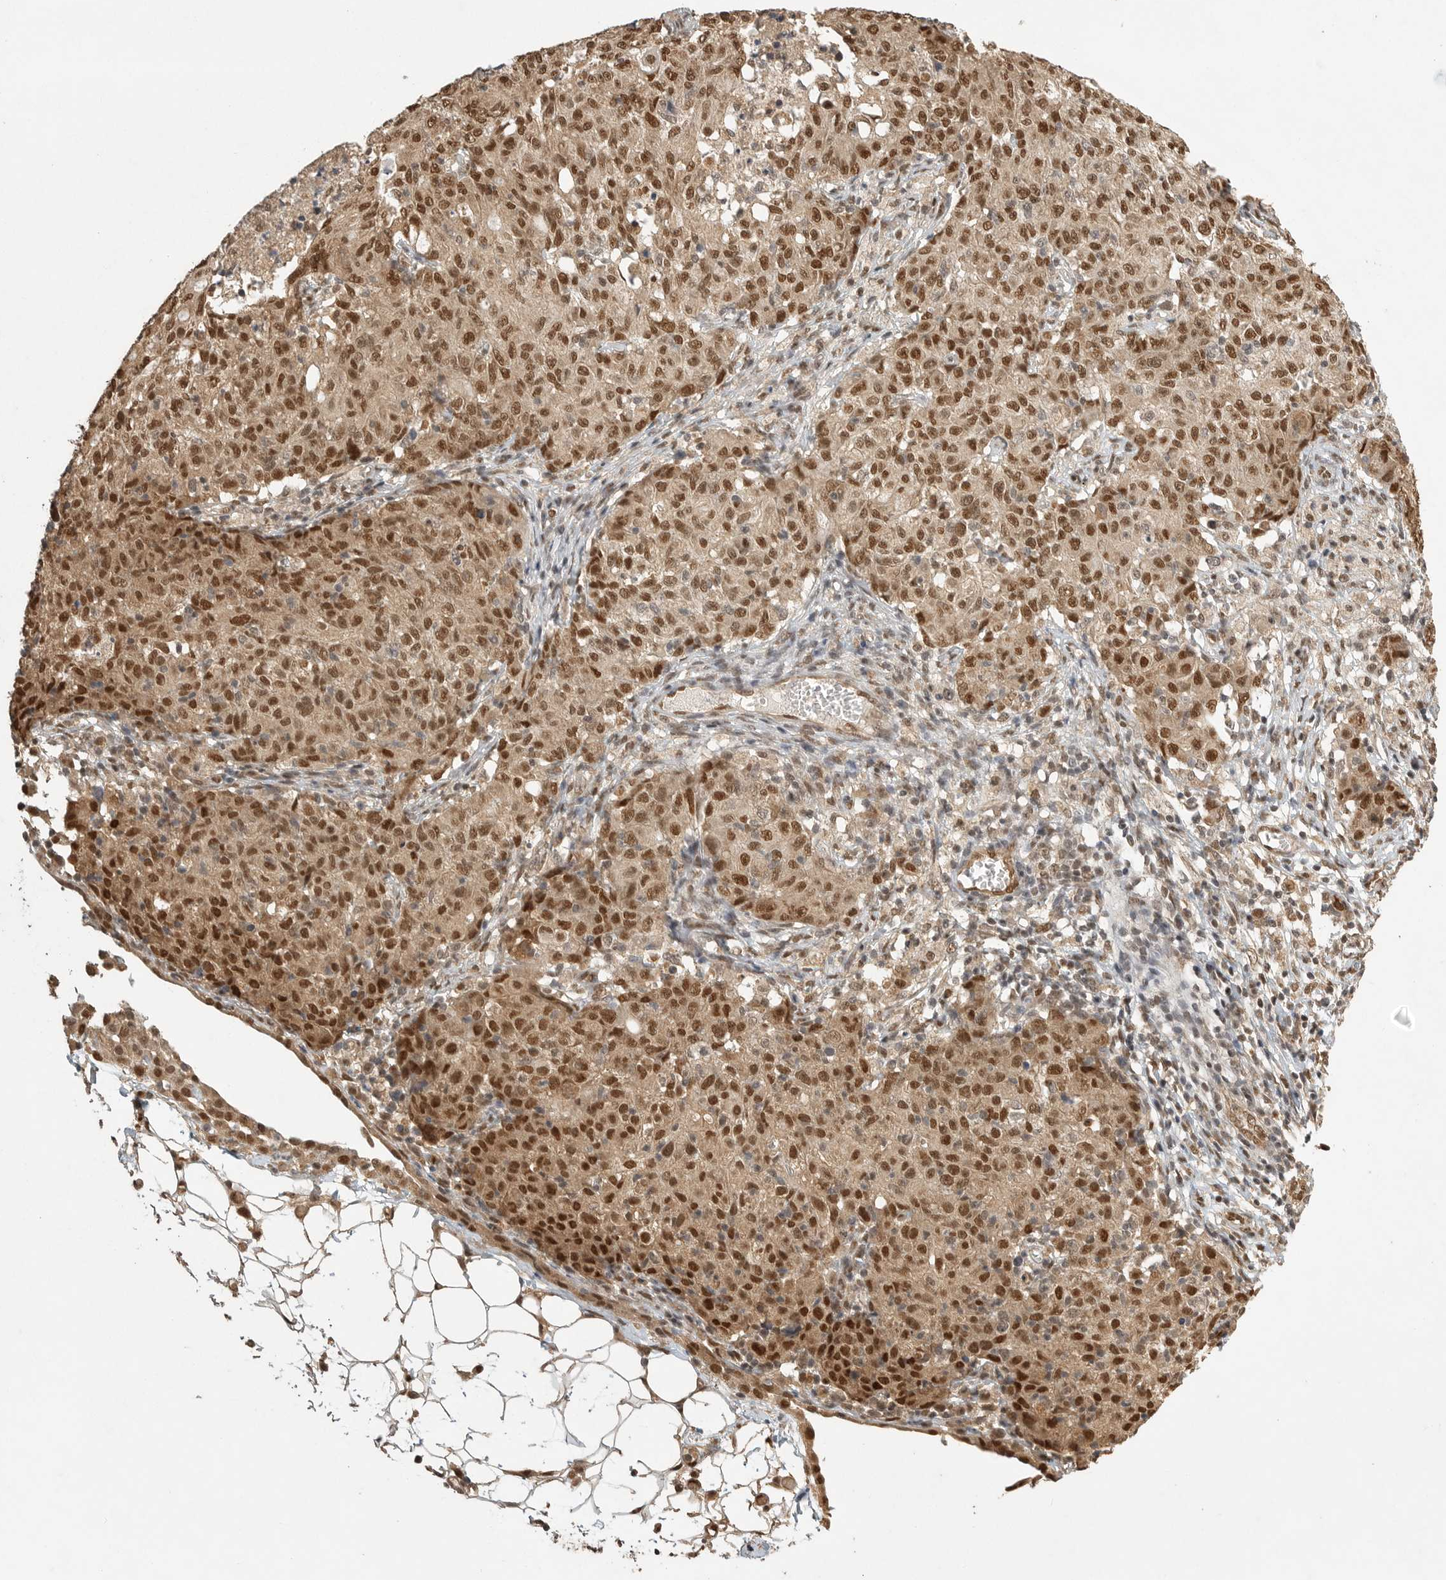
{"staining": {"intensity": "strong", "quantity": ">75%", "location": "cytoplasmic/membranous,nuclear"}, "tissue": "ovarian cancer", "cell_type": "Tumor cells", "image_type": "cancer", "snomed": [{"axis": "morphology", "description": "Carcinoma, endometroid"}, {"axis": "topography", "description": "Ovary"}], "caption": "A high amount of strong cytoplasmic/membranous and nuclear positivity is appreciated in about >75% of tumor cells in ovarian endometroid carcinoma tissue.", "gene": "DFFA", "patient": {"sex": "female", "age": 42}}